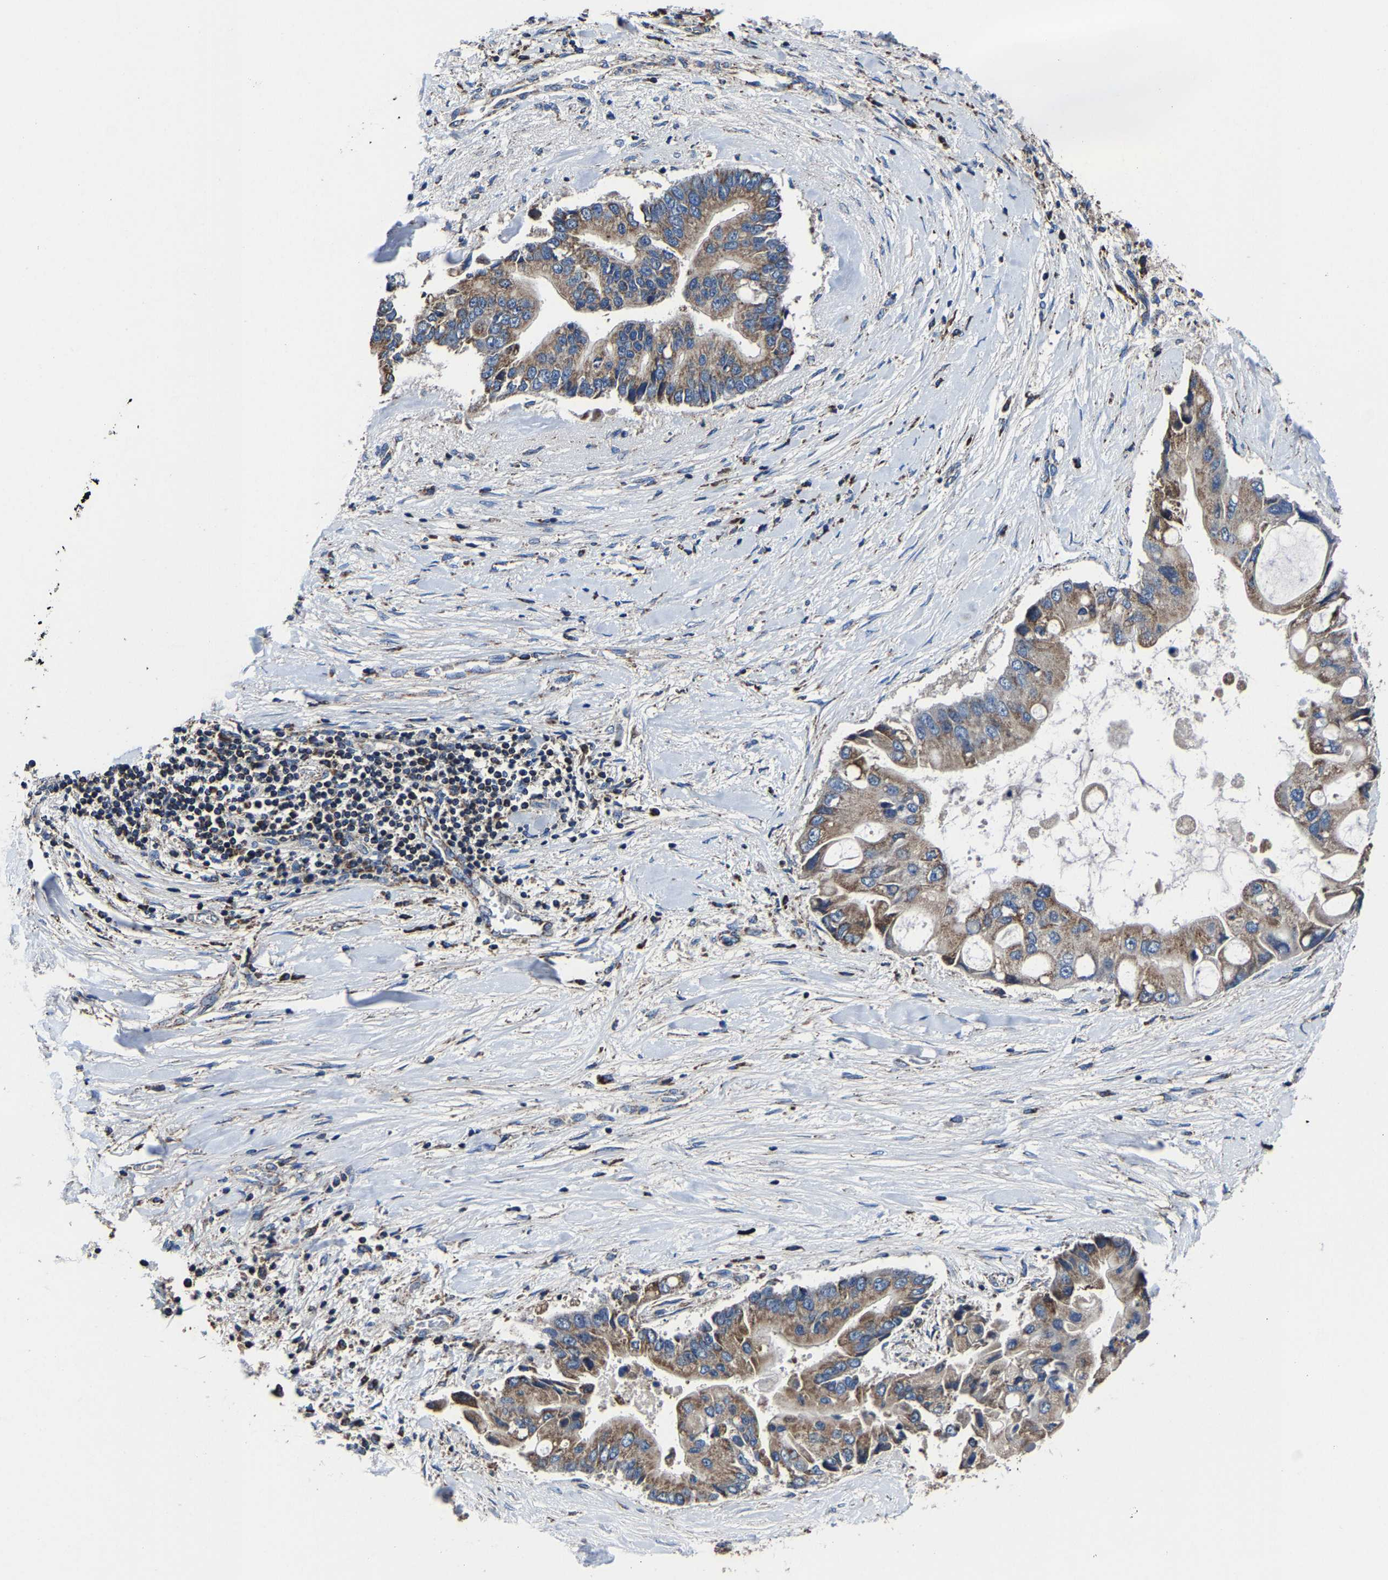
{"staining": {"intensity": "moderate", "quantity": "25%-75%", "location": "cytoplasmic/membranous"}, "tissue": "liver cancer", "cell_type": "Tumor cells", "image_type": "cancer", "snomed": [{"axis": "morphology", "description": "Cholangiocarcinoma"}, {"axis": "topography", "description": "Liver"}], "caption": "This is a histology image of immunohistochemistry (IHC) staining of liver cholangiocarcinoma, which shows moderate positivity in the cytoplasmic/membranous of tumor cells.", "gene": "ZCCHC7", "patient": {"sex": "male", "age": 50}}